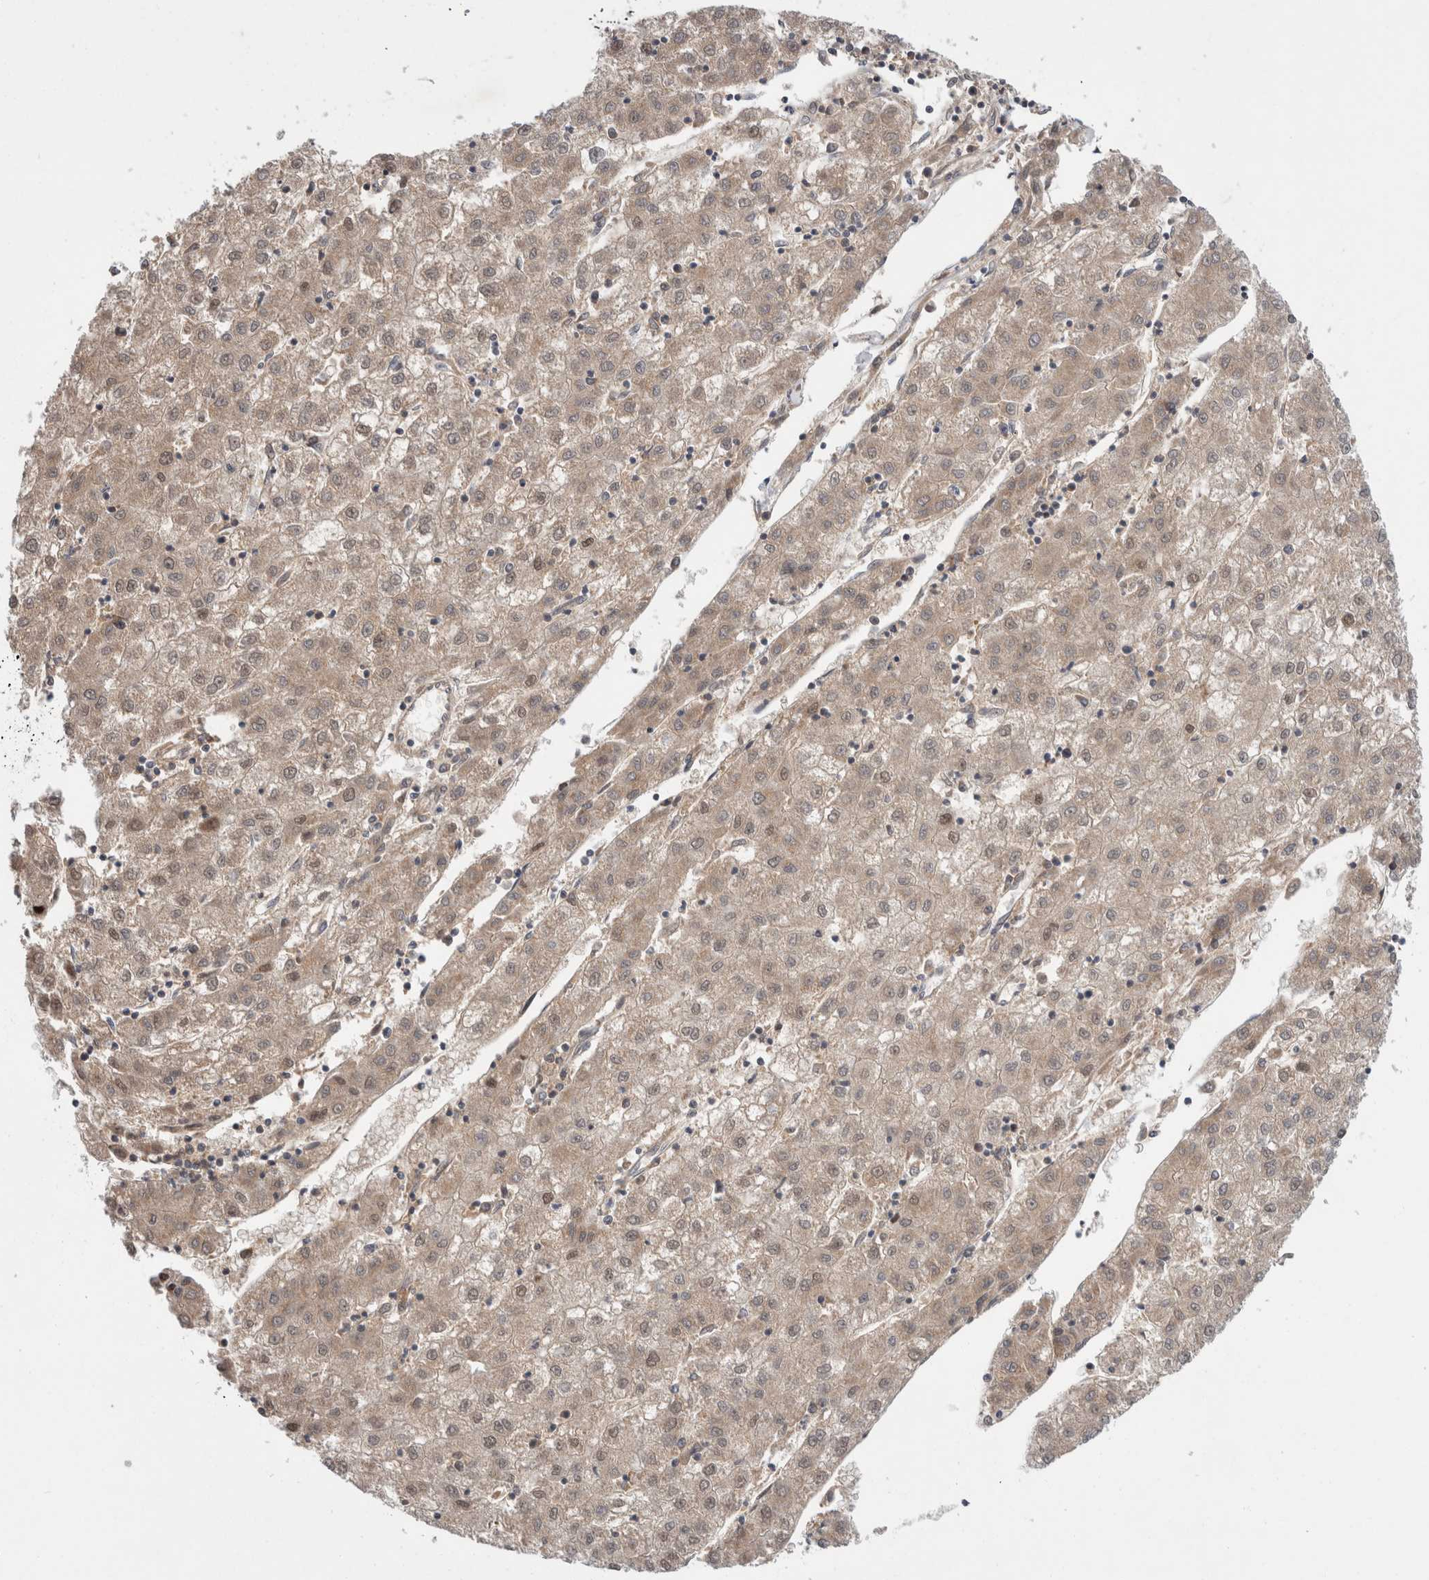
{"staining": {"intensity": "weak", "quantity": ">75%", "location": "cytoplasmic/membranous"}, "tissue": "liver cancer", "cell_type": "Tumor cells", "image_type": "cancer", "snomed": [{"axis": "morphology", "description": "Carcinoma, Hepatocellular, NOS"}, {"axis": "topography", "description": "Liver"}], "caption": "Protein staining exhibits weak cytoplasmic/membranous staining in approximately >75% of tumor cells in liver cancer (hepatocellular carcinoma).", "gene": "MRPL37", "patient": {"sex": "male", "age": 72}}